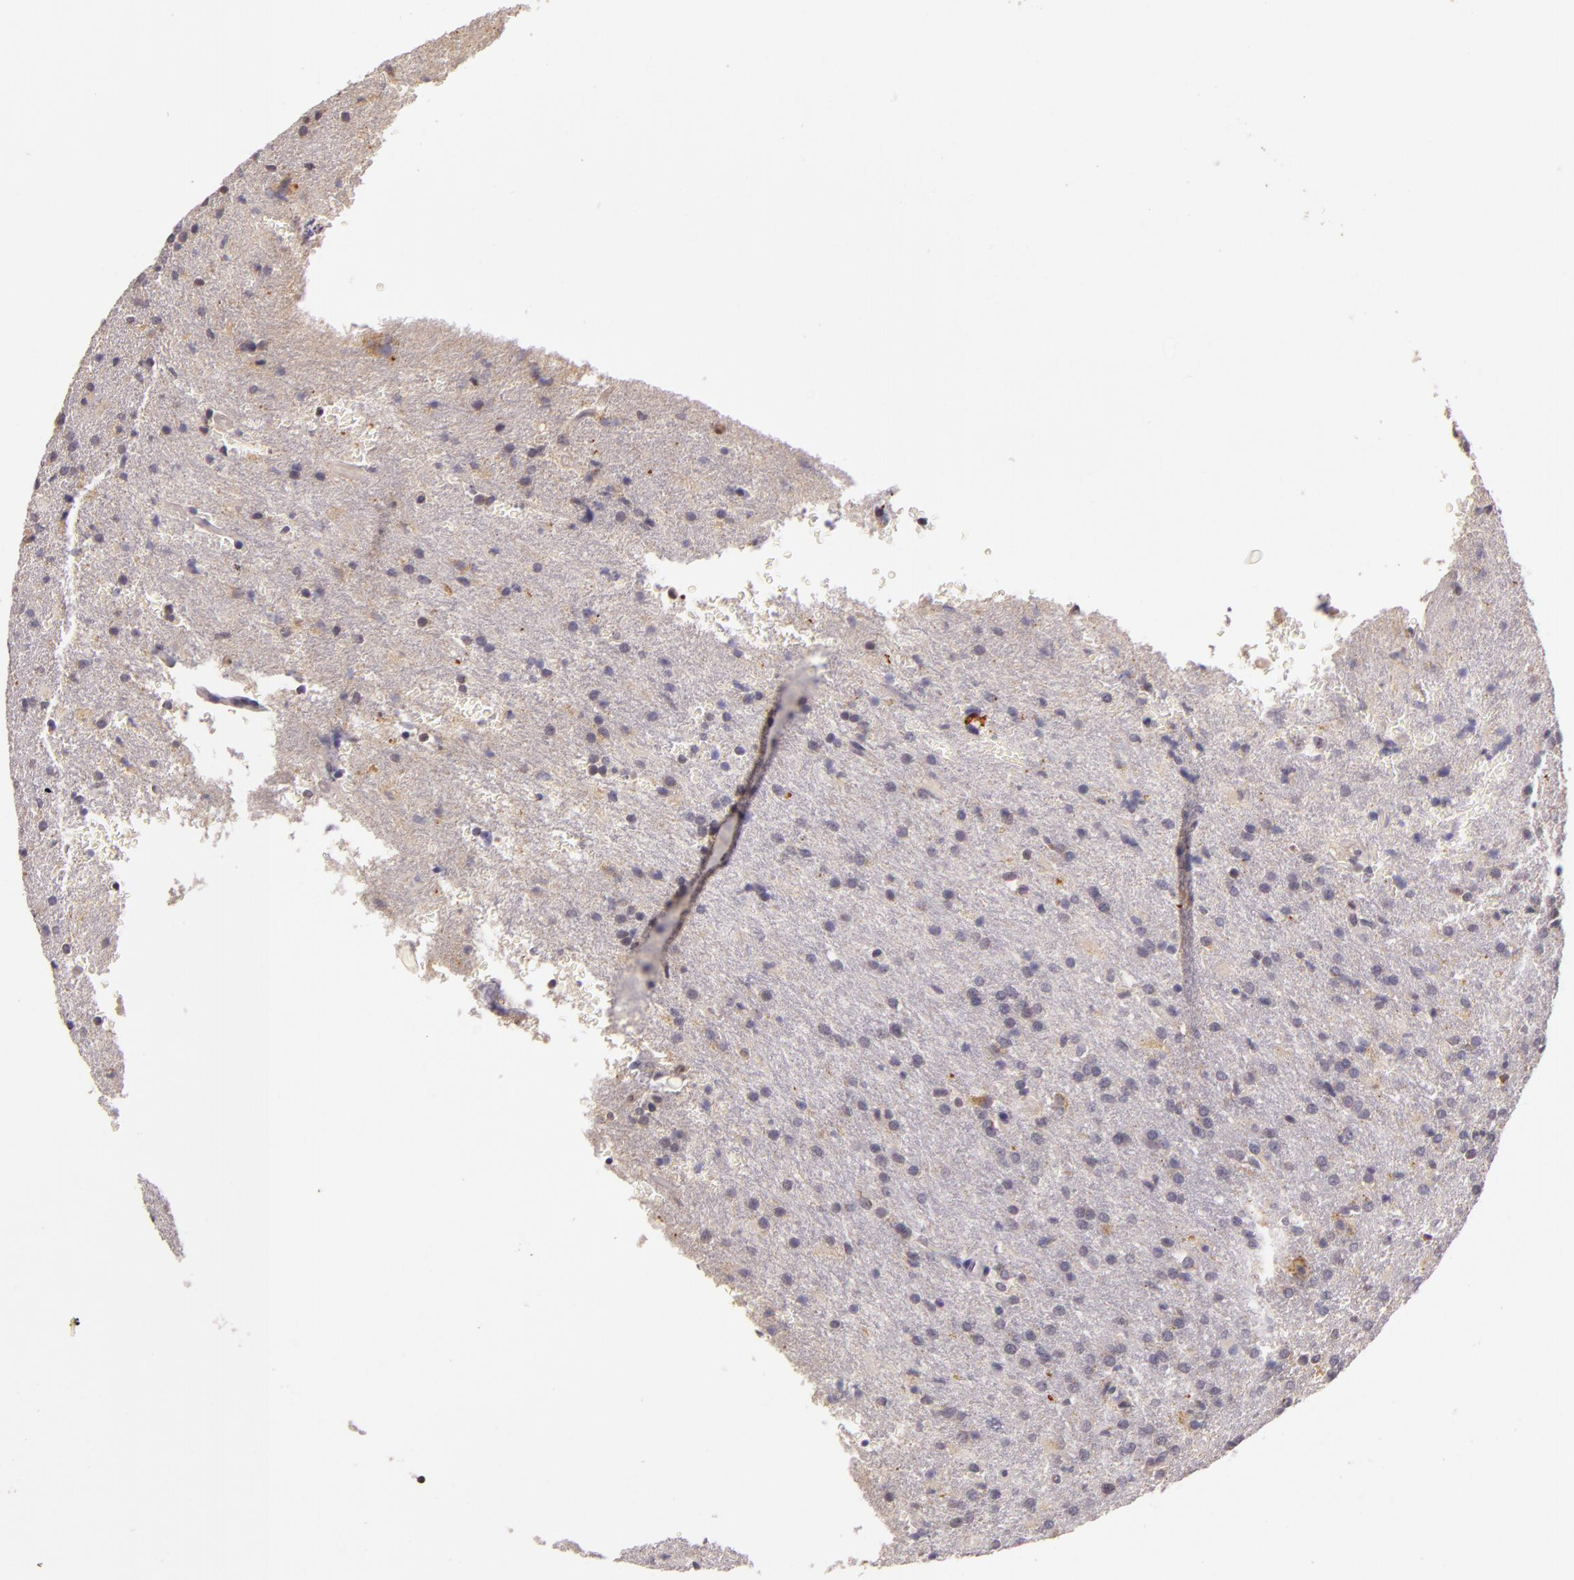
{"staining": {"intensity": "weak", "quantity": "<25%", "location": "cytoplasmic/membranous"}, "tissue": "glioma", "cell_type": "Tumor cells", "image_type": "cancer", "snomed": [{"axis": "morphology", "description": "Glioma, malignant, High grade"}, {"axis": "topography", "description": "Brain"}], "caption": "Immunohistochemistry (IHC) of malignant glioma (high-grade) demonstrates no staining in tumor cells. The staining is performed using DAB brown chromogen with nuclei counter-stained in using hematoxylin.", "gene": "ARMH4", "patient": {"sex": "male", "age": 68}}